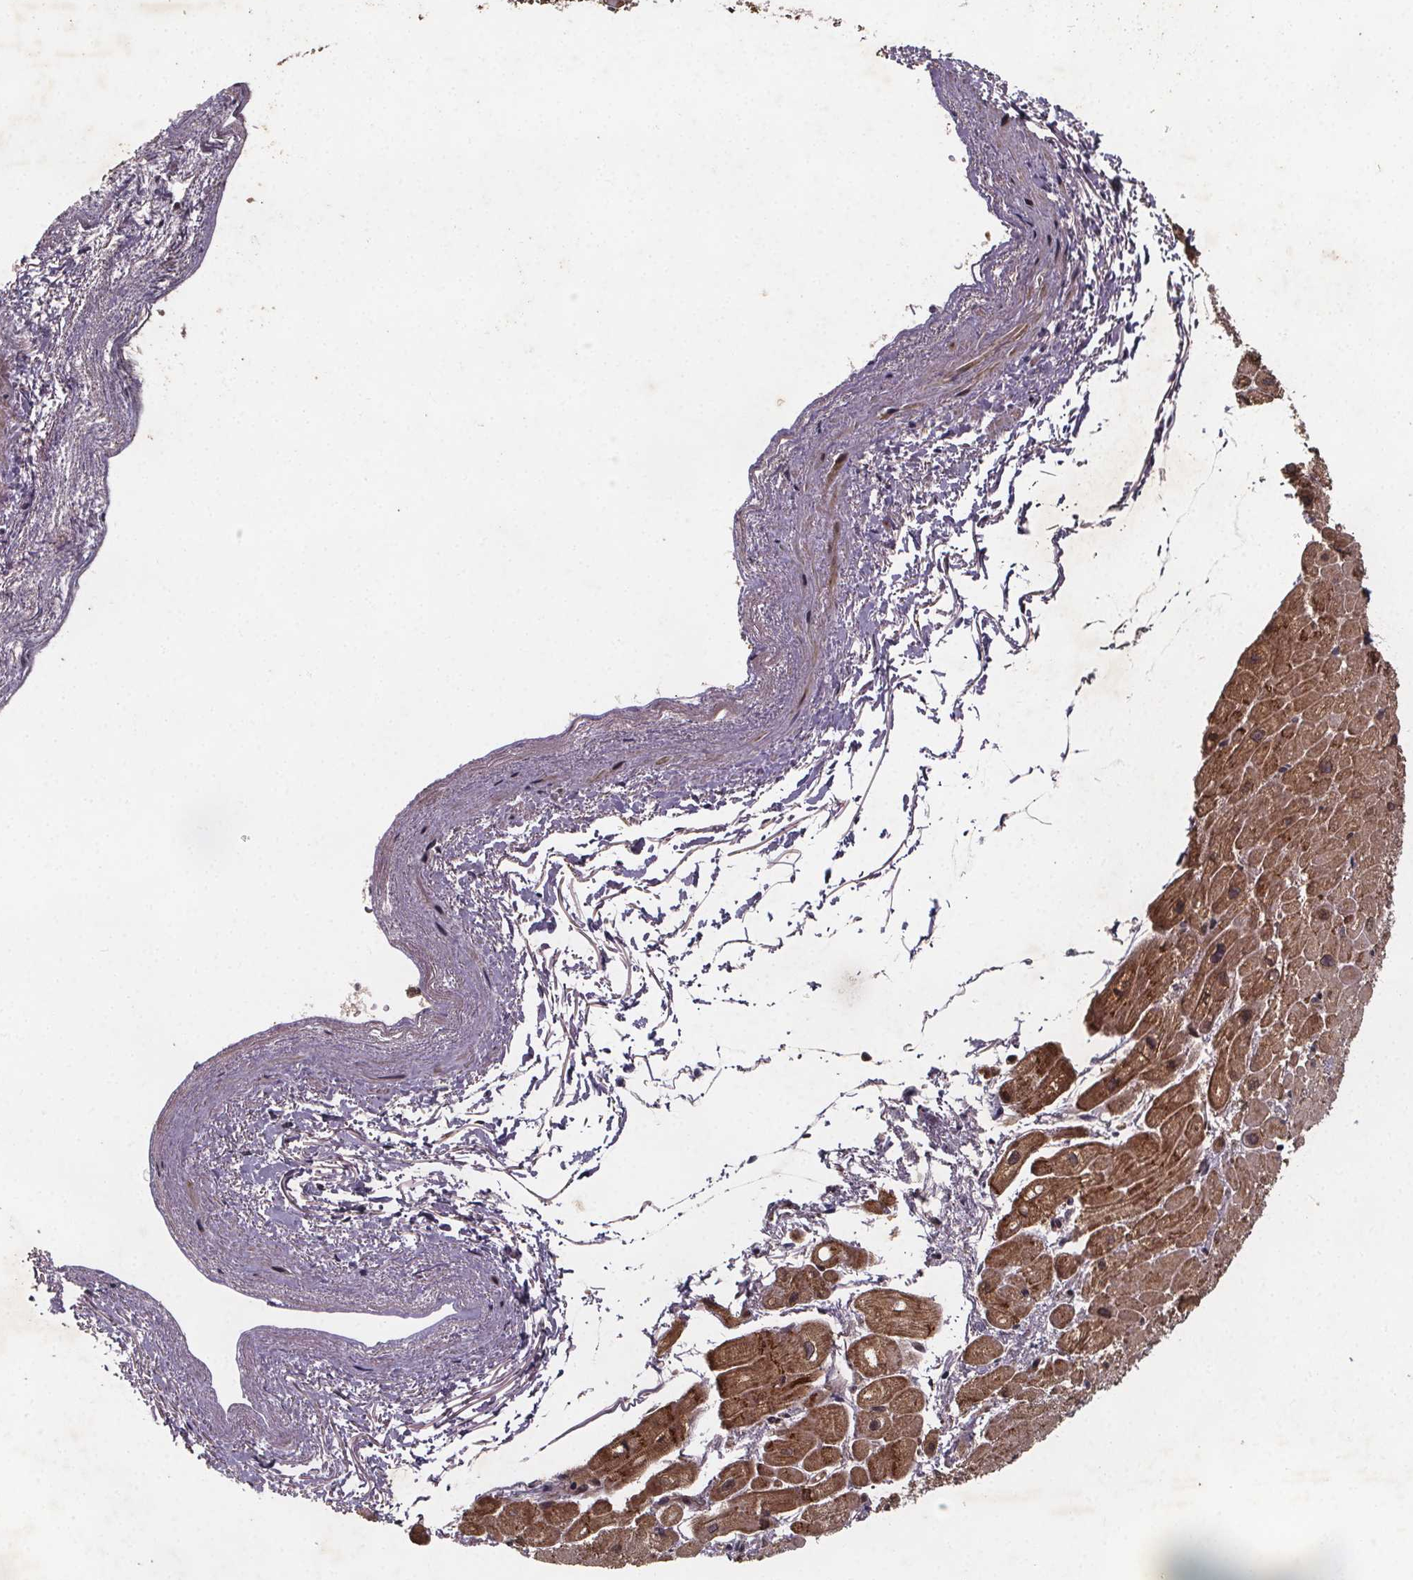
{"staining": {"intensity": "moderate", "quantity": "25%-75%", "location": "cytoplasmic/membranous"}, "tissue": "heart muscle", "cell_type": "Cardiomyocytes", "image_type": "normal", "snomed": [{"axis": "morphology", "description": "Normal tissue, NOS"}, {"axis": "topography", "description": "Heart"}], "caption": "A brown stain highlights moderate cytoplasmic/membranous expression of a protein in cardiomyocytes of normal heart muscle. Nuclei are stained in blue.", "gene": "PIERCE2", "patient": {"sex": "male", "age": 62}}